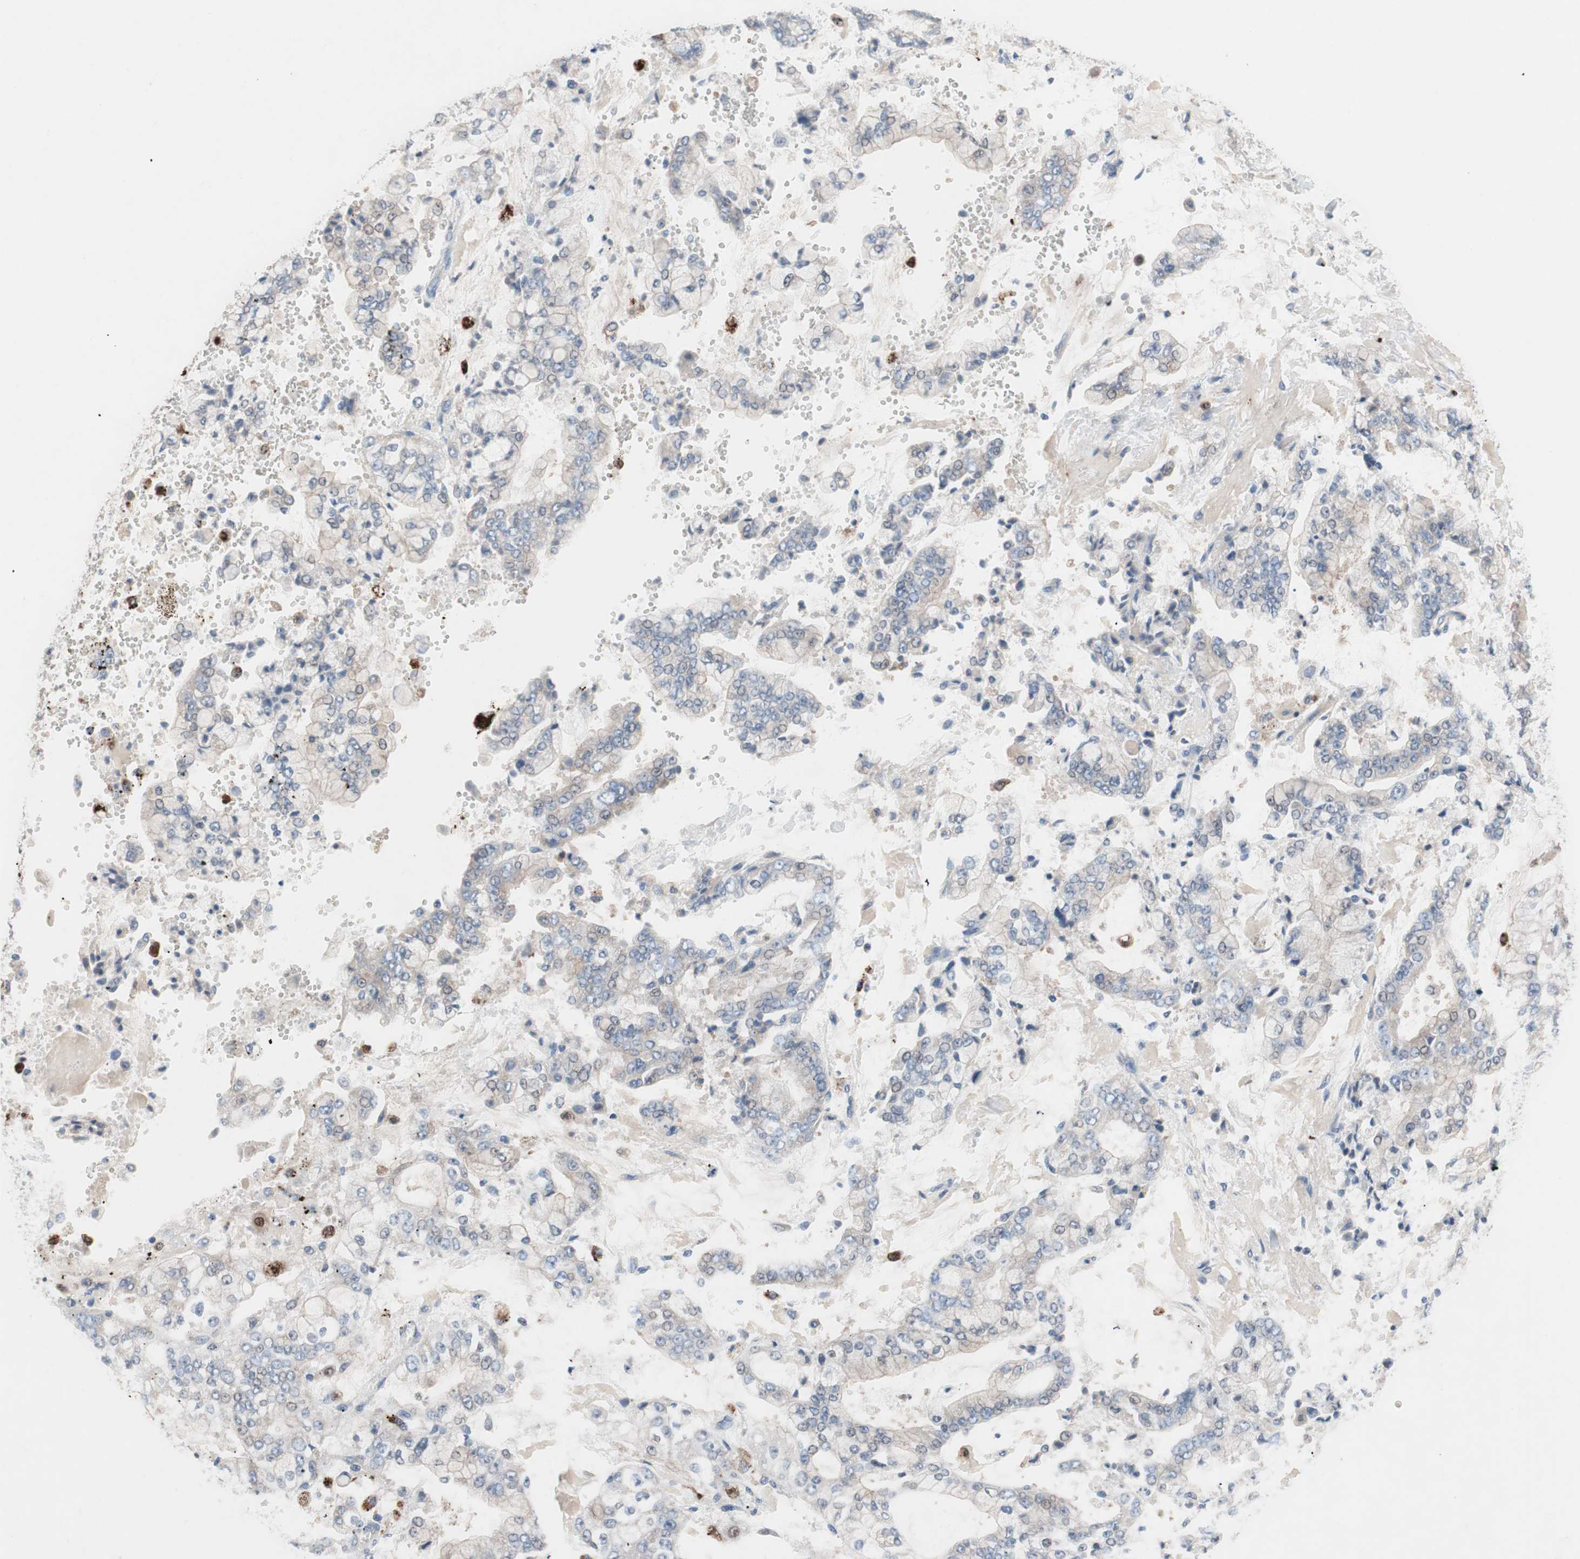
{"staining": {"intensity": "weak", "quantity": "<25%", "location": "cytoplasmic/membranous"}, "tissue": "stomach cancer", "cell_type": "Tumor cells", "image_type": "cancer", "snomed": [{"axis": "morphology", "description": "Adenocarcinoma, NOS"}, {"axis": "topography", "description": "Stomach"}], "caption": "Tumor cells are negative for protein expression in human stomach cancer.", "gene": "CLEC4D", "patient": {"sex": "male", "age": 76}}